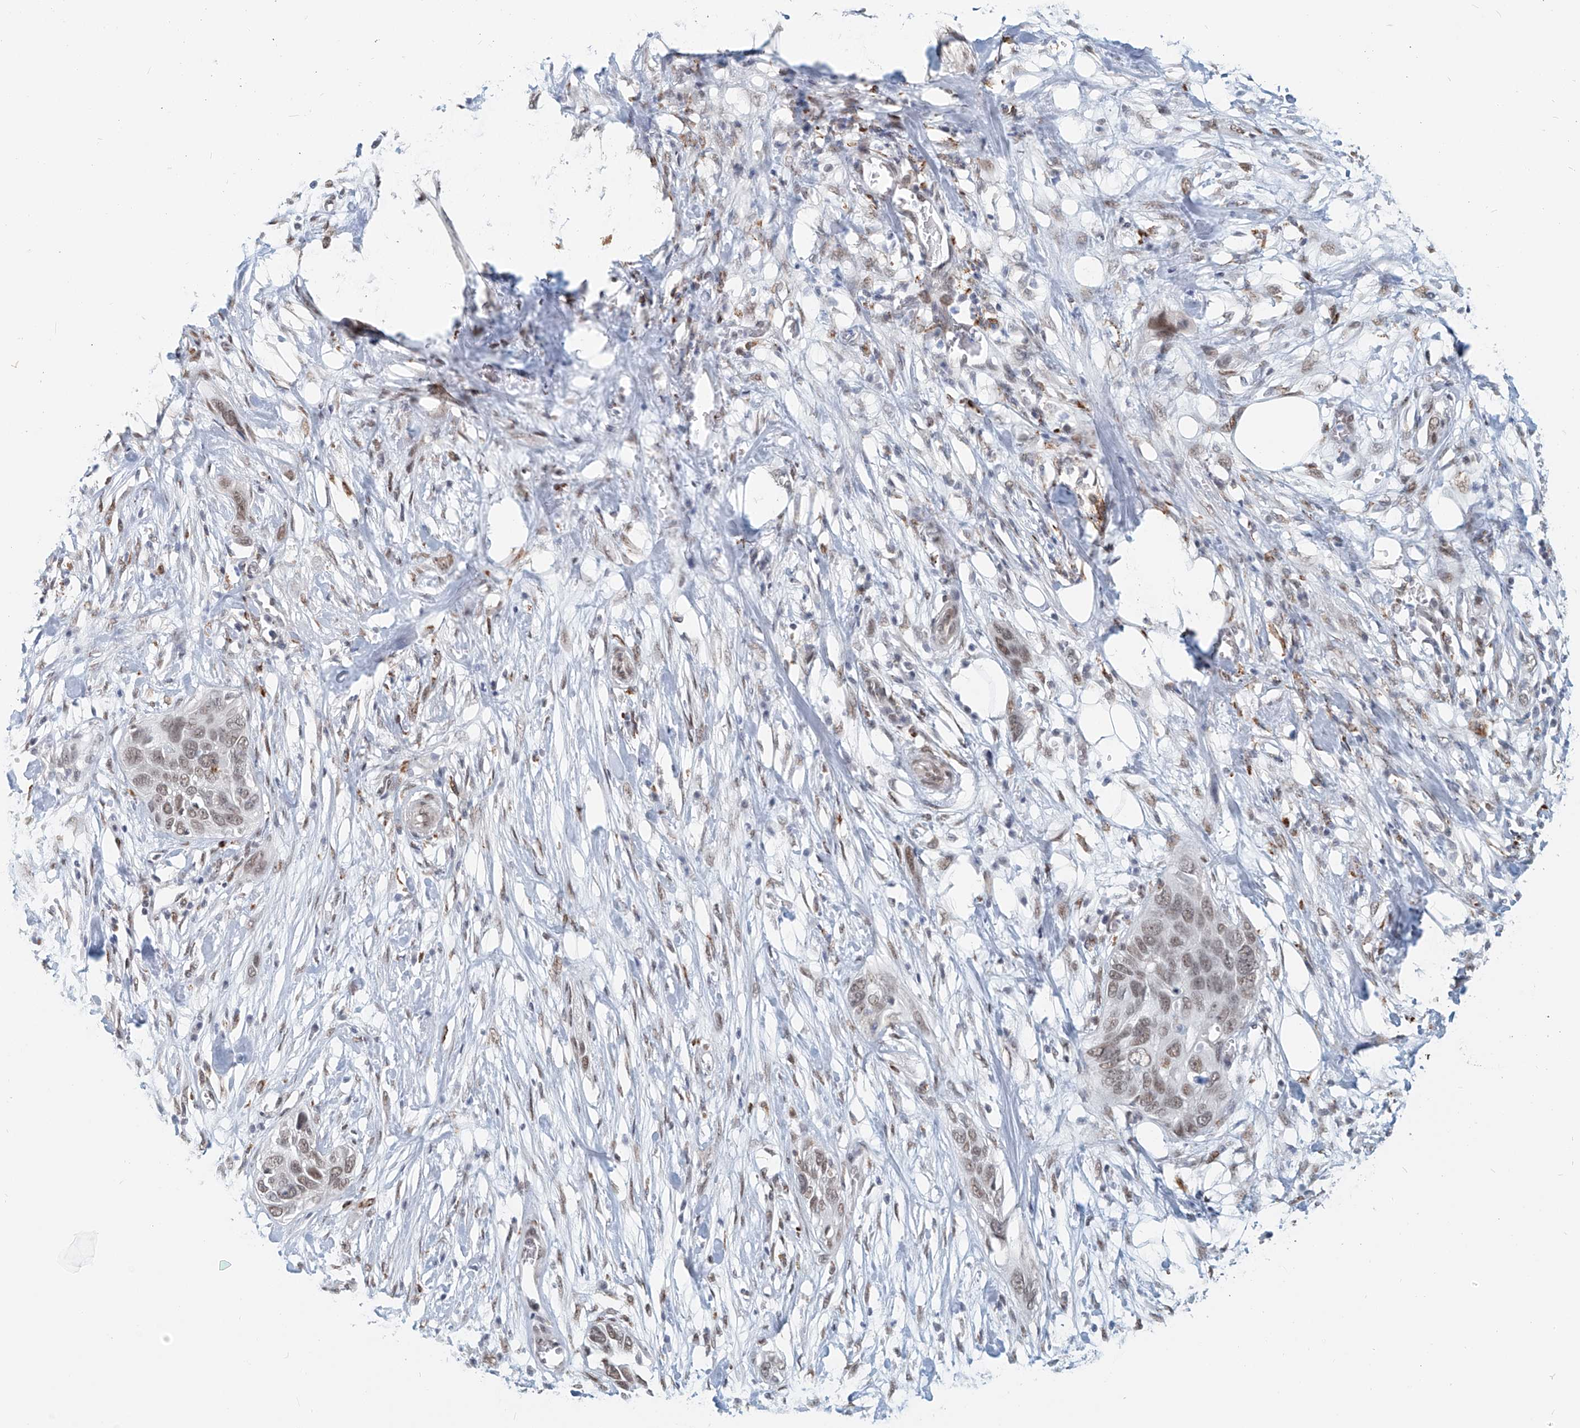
{"staining": {"intensity": "weak", "quantity": ">75%", "location": "nuclear"}, "tissue": "pancreatic cancer", "cell_type": "Tumor cells", "image_type": "cancer", "snomed": [{"axis": "morphology", "description": "Adenocarcinoma, NOS"}, {"axis": "topography", "description": "Pancreas"}], "caption": "This is a micrograph of IHC staining of pancreatic cancer, which shows weak staining in the nuclear of tumor cells.", "gene": "SASH1", "patient": {"sex": "female", "age": 60}}